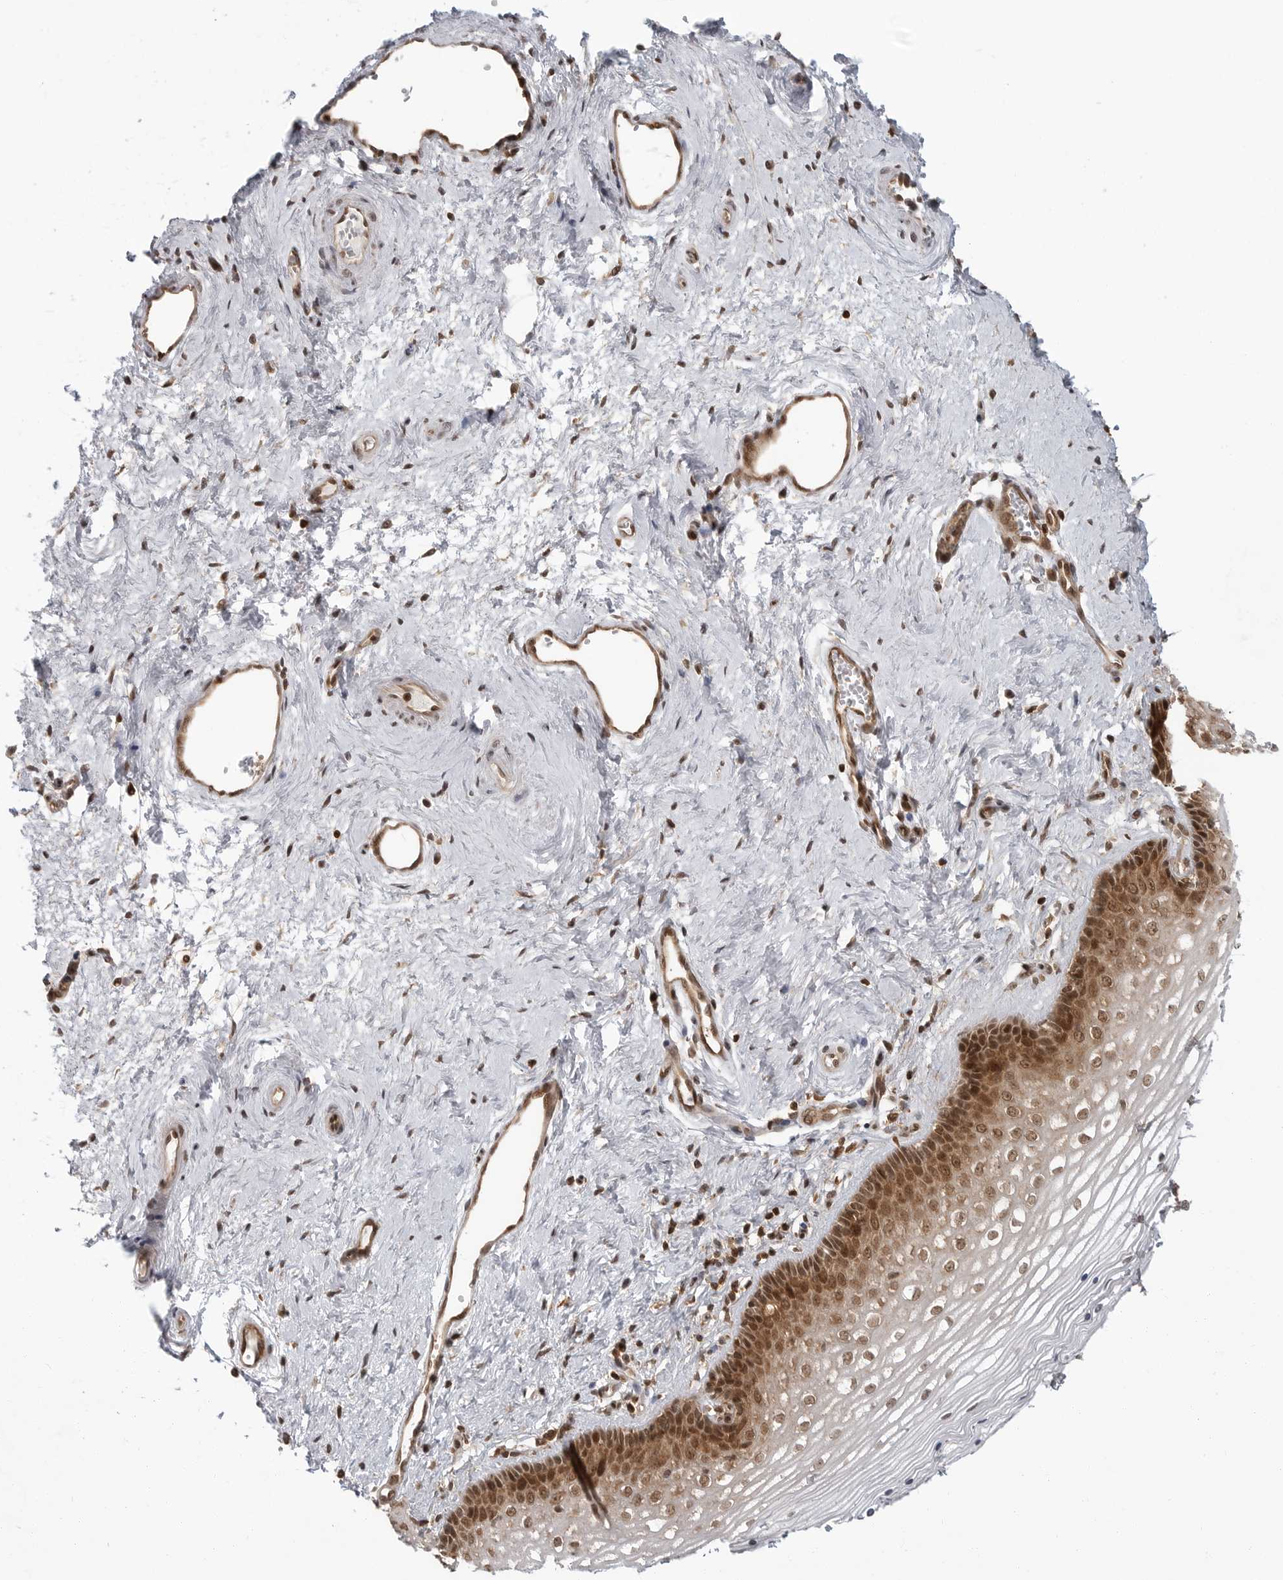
{"staining": {"intensity": "moderate", "quantity": ">75%", "location": "nuclear"}, "tissue": "vagina", "cell_type": "Squamous epithelial cells", "image_type": "normal", "snomed": [{"axis": "morphology", "description": "Normal tissue, NOS"}, {"axis": "topography", "description": "Vagina"}], "caption": "Protein staining shows moderate nuclear positivity in approximately >75% of squamous epithelial cells in normal vagina.", "gene": "SZRD1", "patient": {"sex": "female", "age": 46}}